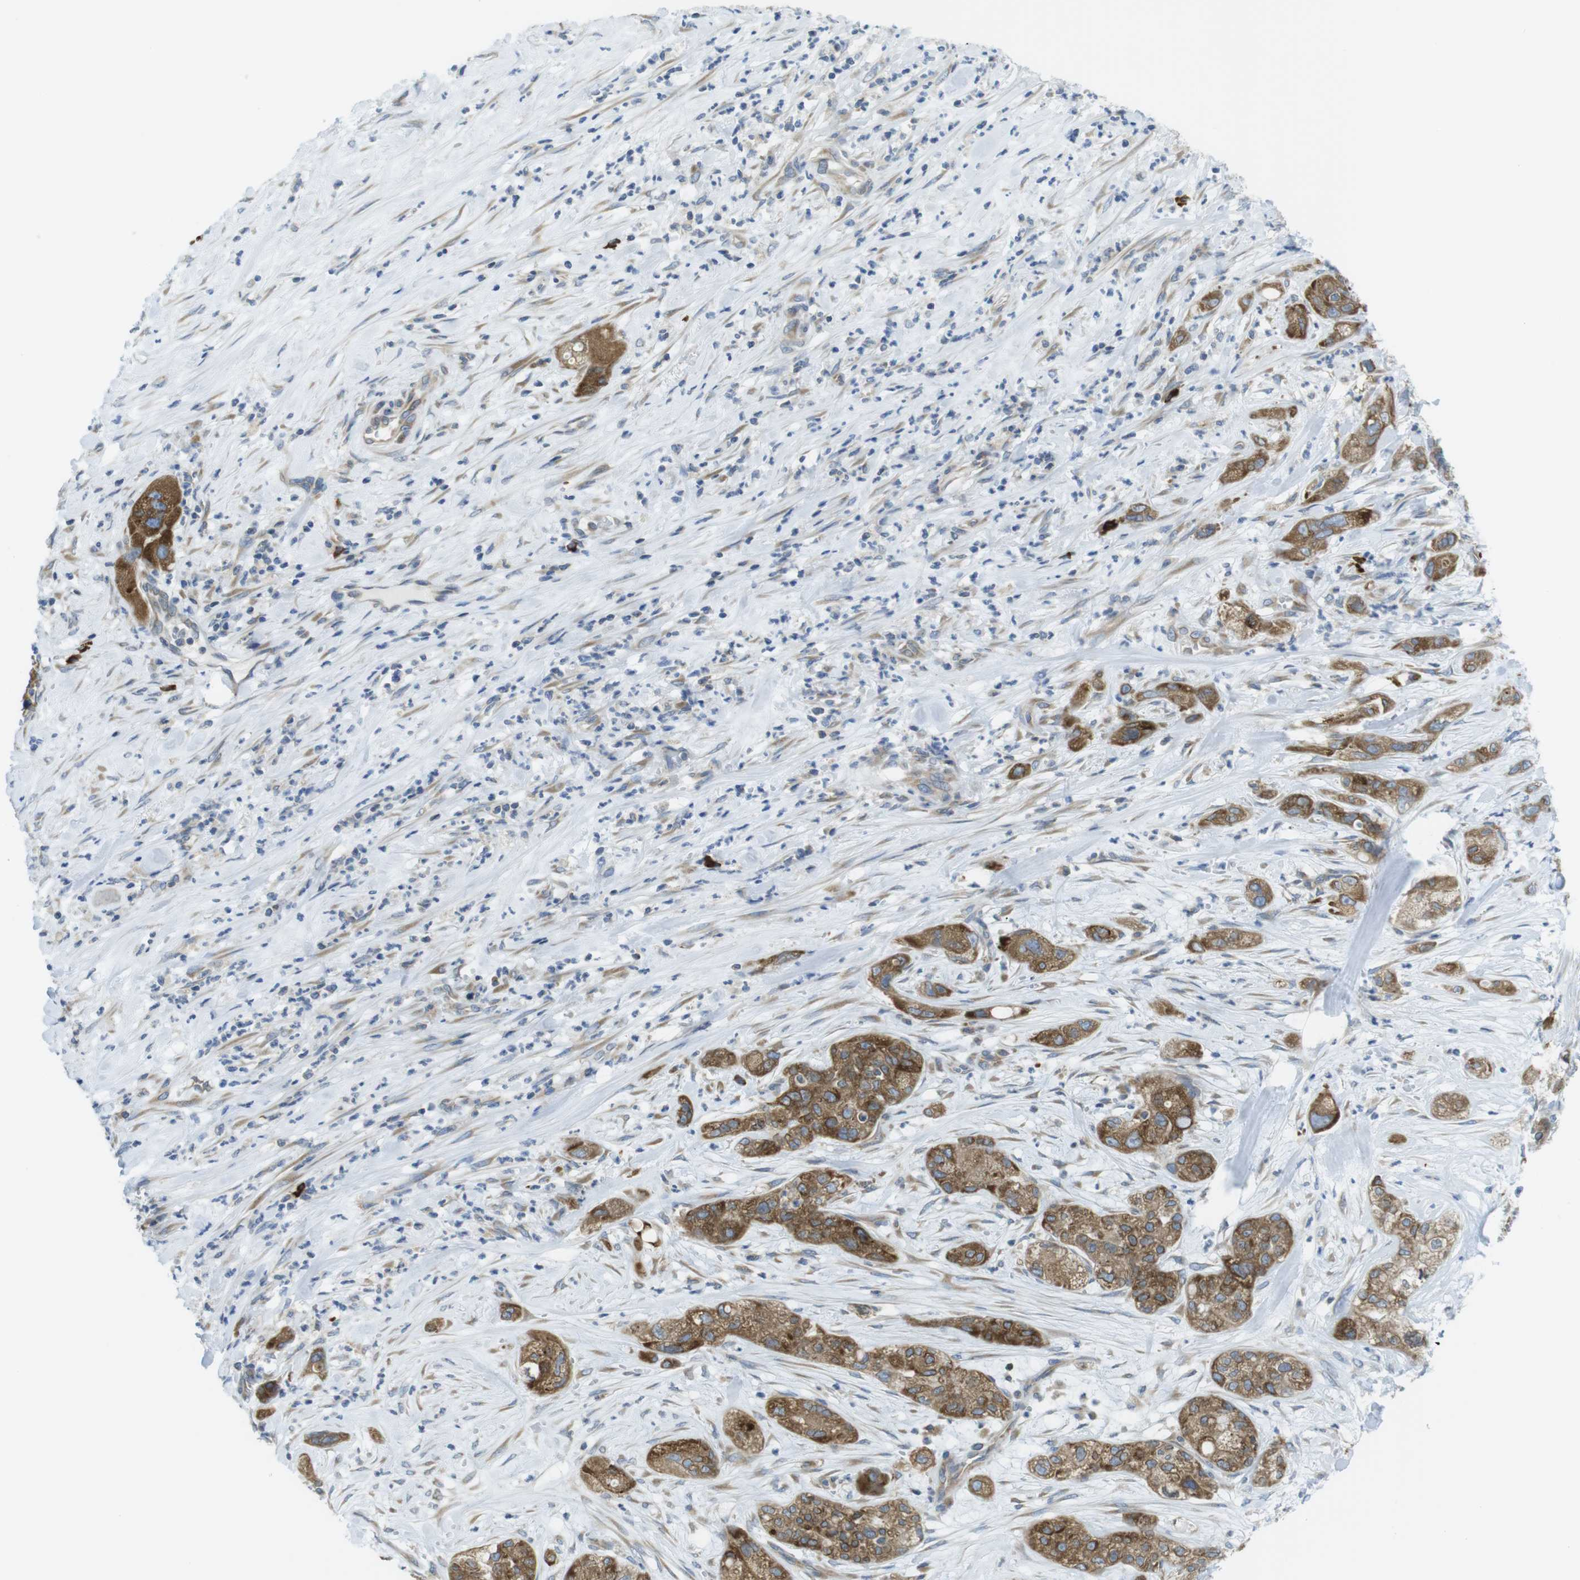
{"staining": {"intensity": "moderate", "quantity": ">75%", "location": "cytoplasmic/membranous"}, "tissue": "pancreatic cancer", "cell_type": "Tumor cells", "image_type": "cancer", "snomed": [{"axis": "morphology", "description": "Adenocarcinoma, NOS"}, {"axis": "topography", "description": "Pancreas"}], "caption": "About >75% of tumor cells in human adenocarcinoma (pancreatic) demonstrate moderate cytoplasmic/membranous protein positivity as visualized by brown immunohistochemical staining.", "gene": "CLPTM1L", "patient": {"sex": "female", "age": 78}}